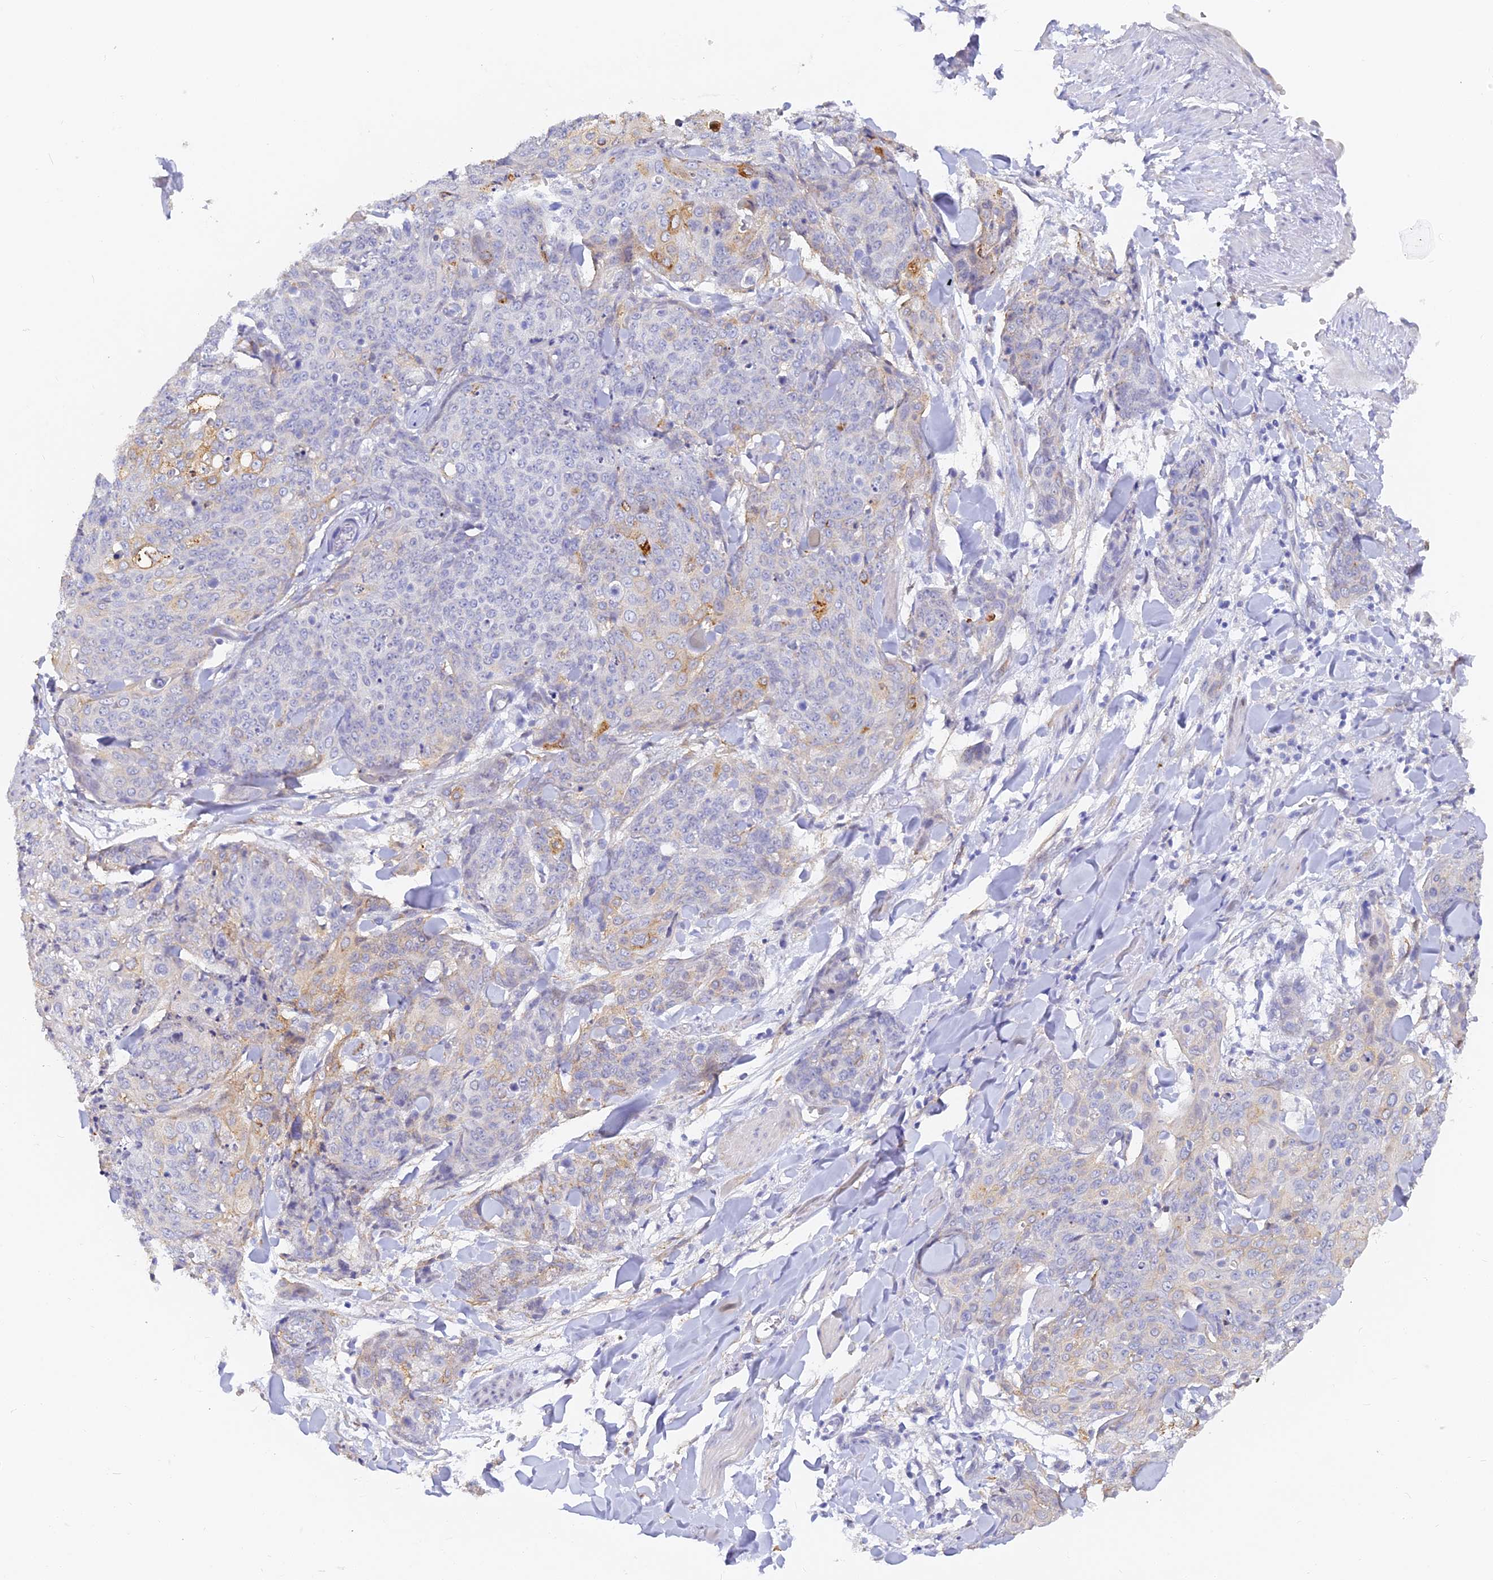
{"staining": {"intensity": "moderate", "quantity": "<25%", "location": "cytoplasmic/membranous"}, "tissue": "skin cancer", "cell_type": "Tumor cells", "image_type": "cancer", "snomed": [{"axis": "morphology", "description": "Squamous cell carcinoma, NOS"}, {"axis": "topography", "description": "Skin"}, {"axis": "topography", "description": "Vulva"}], "caption": "Protein expression analysis of skin cancer displays moderate cytoplasmic/membranous expression in approximately <25% of tumor cells. The staining was performed using DAB (3,3'-diaminobenzidine), with brown indicating positive protein expression. Nuclei are stained blue with hematoxylin.", "gene": "GJA1", "patient": {"sex": "female", "age": 85}}